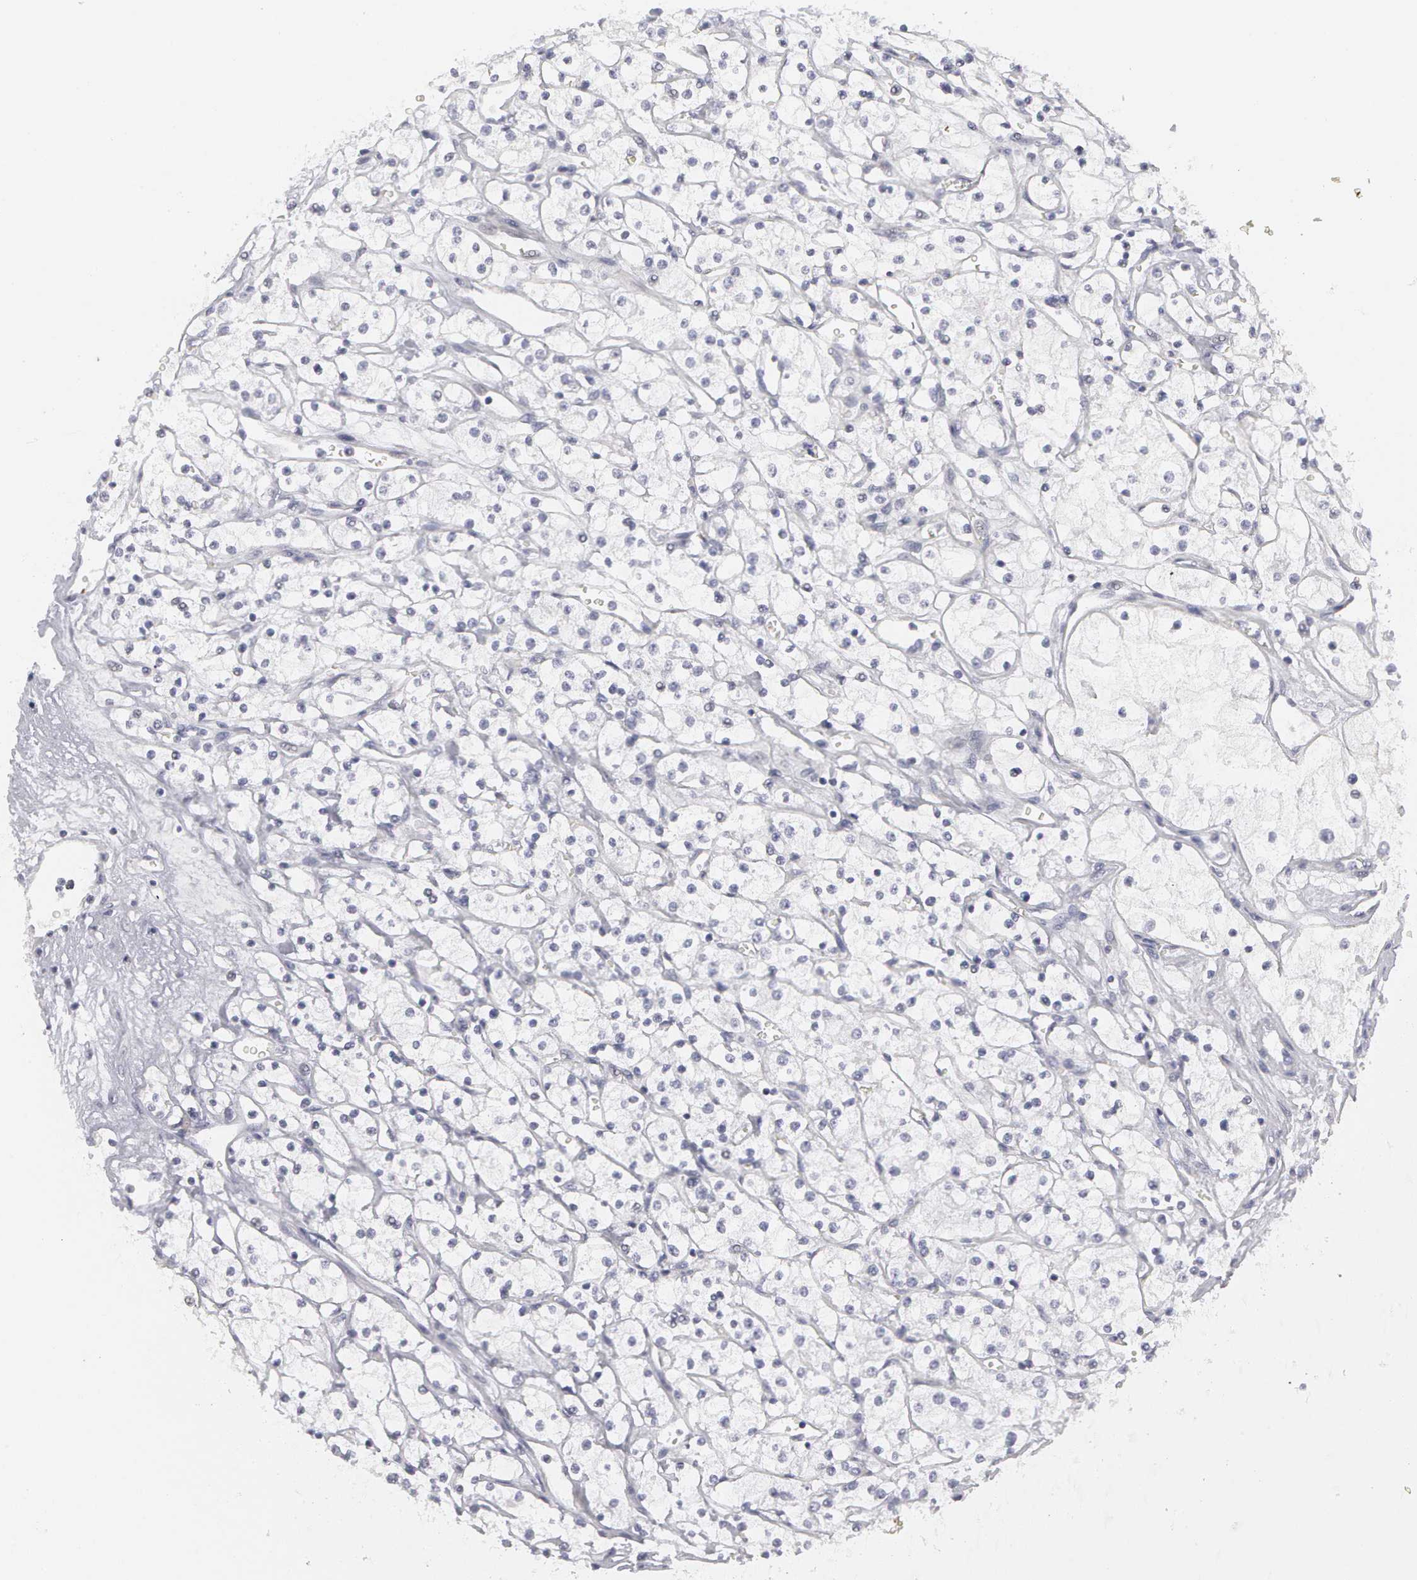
{"staining": {"intensity": "negative", "quantity": "none", "location": "none"}, "tissue": "renal cancer", "cell_type": "Tumor cells", "image_type": "cancer", "snomed": [{"axis": "morphology", "description": "Adenocarcinoma, NOS"}, {"axis": "topography", "description": "Kidney"}], "caption": "The photomicrograph reveals no significant positivity in tumor cells of renal cancer.", "gene": "SMC1B", "patient": {"sex": "male", "age": 61}}